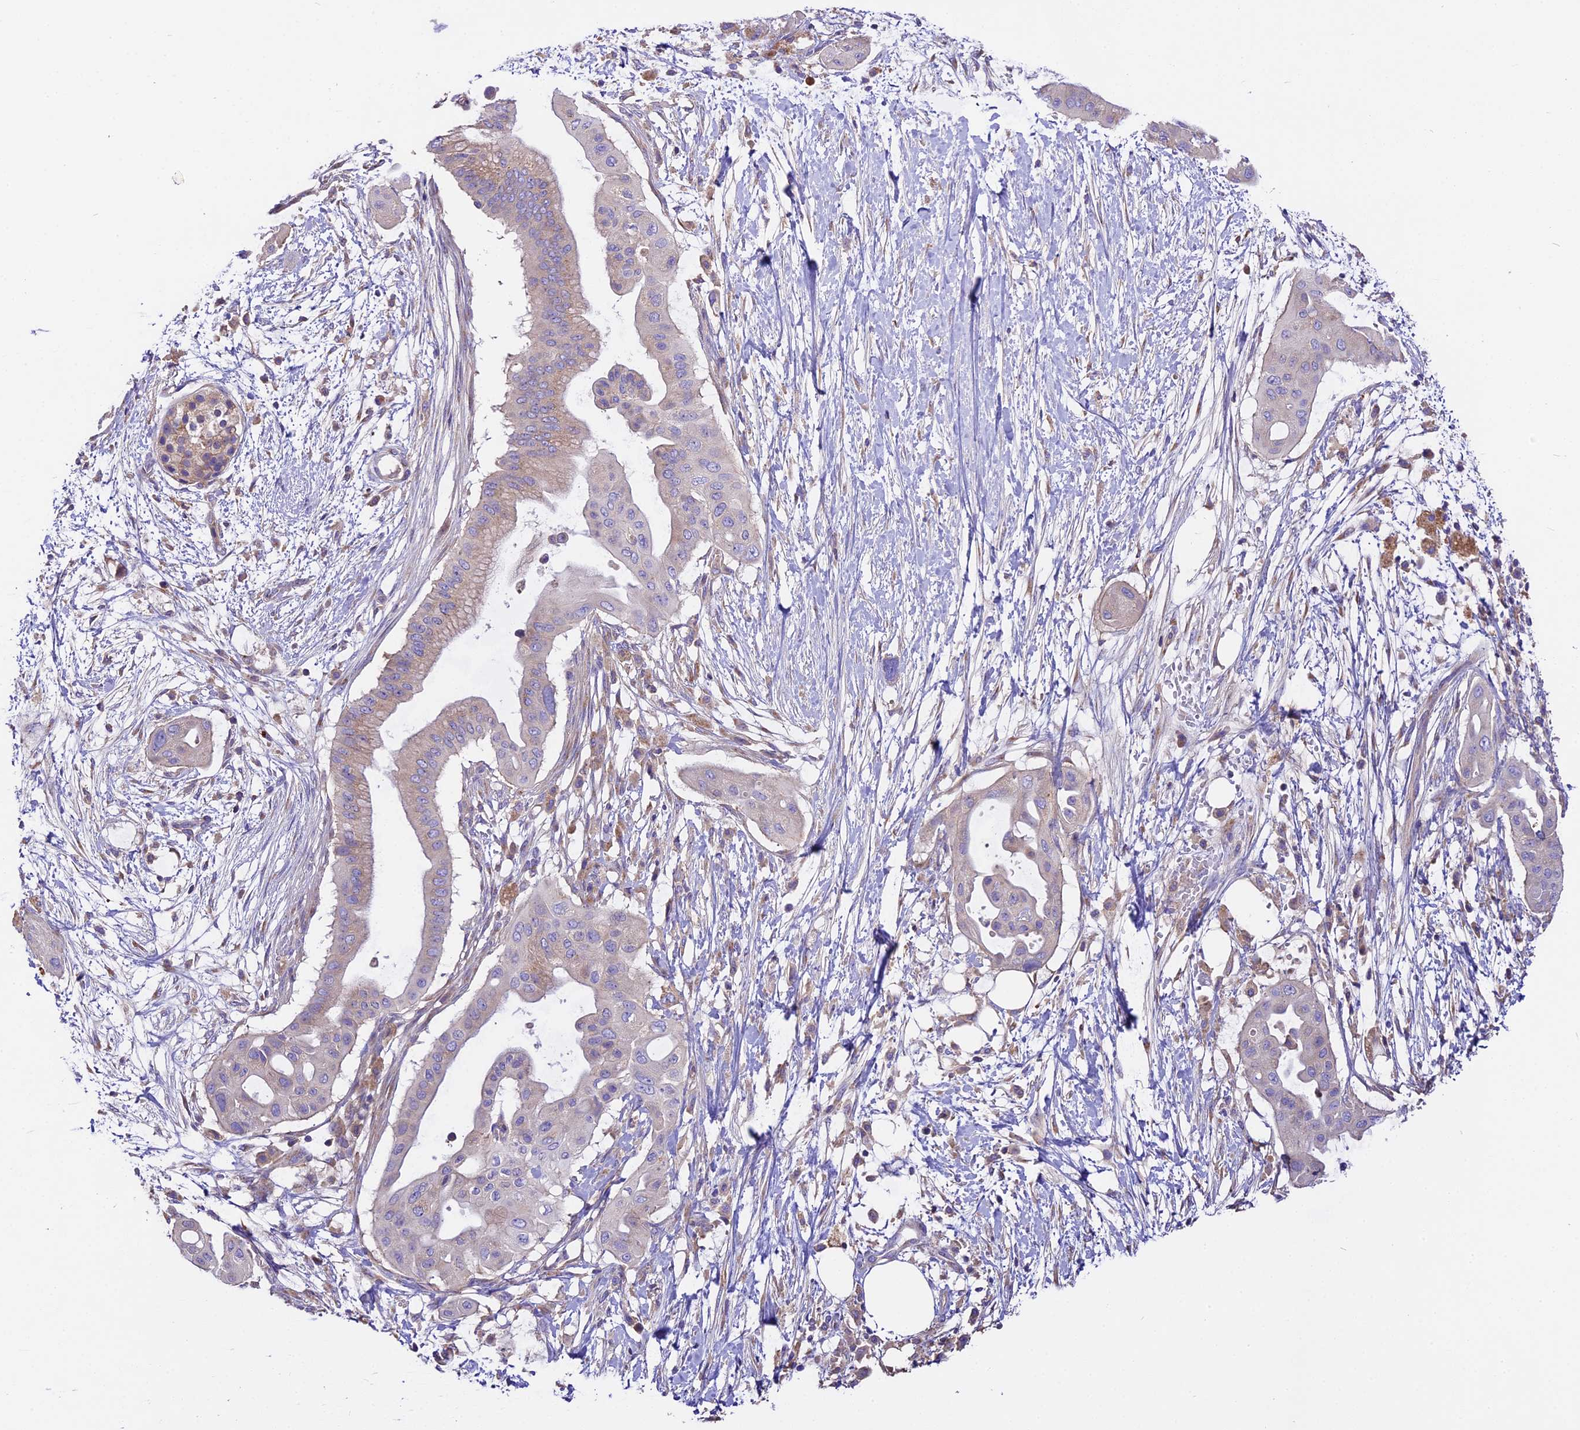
{"staining": {"intensity": "negative", "quantity": "none", "location": "none"}, "tissue": "pancreatic cancer", "cell_type": "Tumor cells", "image_type": "cancer", "snomed": [{"axis": "morphology", "description": "Adenocarcinoma, NOS"}, {"axis": "topography", "description": "Pancreas"}], "caption": "This histopathology image is of pancreatic cancer stained with immunohistochemistry (IHC) to label a protein in brown with the nuclei are counter-stained blue. There is no positivity in tumor cells.", "gene": "PEMT", "patient": {"sex": "male", "age": 68}}